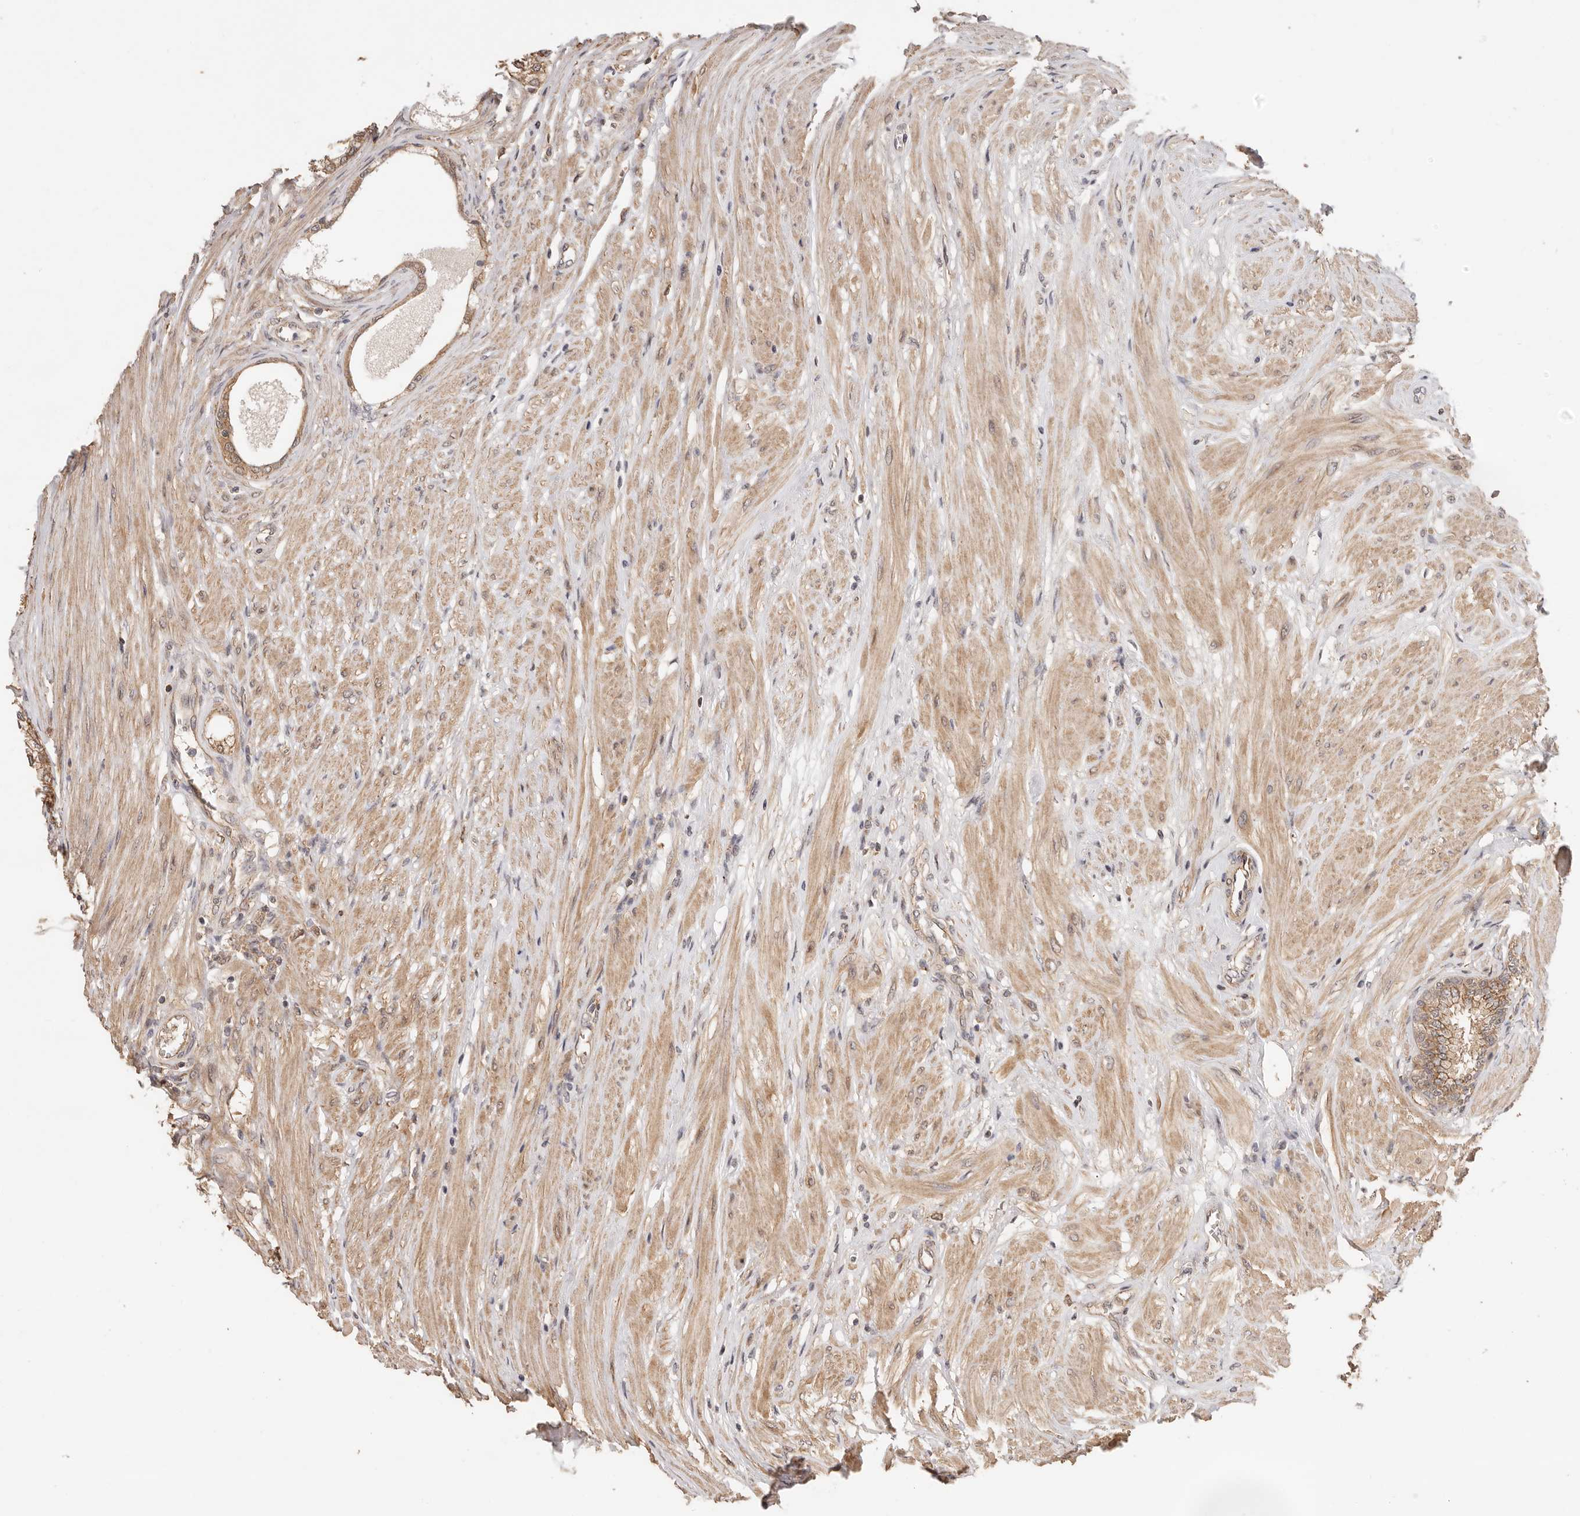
{"staining": {"intensity": "moderate", "quantity": ">75%", "location": "cytoplasmic/membranous"}, "tissue": "prostate", "cell_type": "Glandular cells", "image_type": "normal", "snomed": [{"axis": "morphology", "description": "Normal tissue, NOS"}, {"axis": "morphology", "description": "Urothelial carcinoma, Low grade"}, {"axis": "topography", "description": "Urinary bladder"}, {"axis": "topography", "description": "Prostate"}], "caption": "Approximately >75% of glandular cells in normal human prostate reveal moderate cytoplasmic/membranous protein staining as visualized by brown immunohistochemical staining.", "gene": "AFDN", "patient": {"sex": "male", "age": 60}}